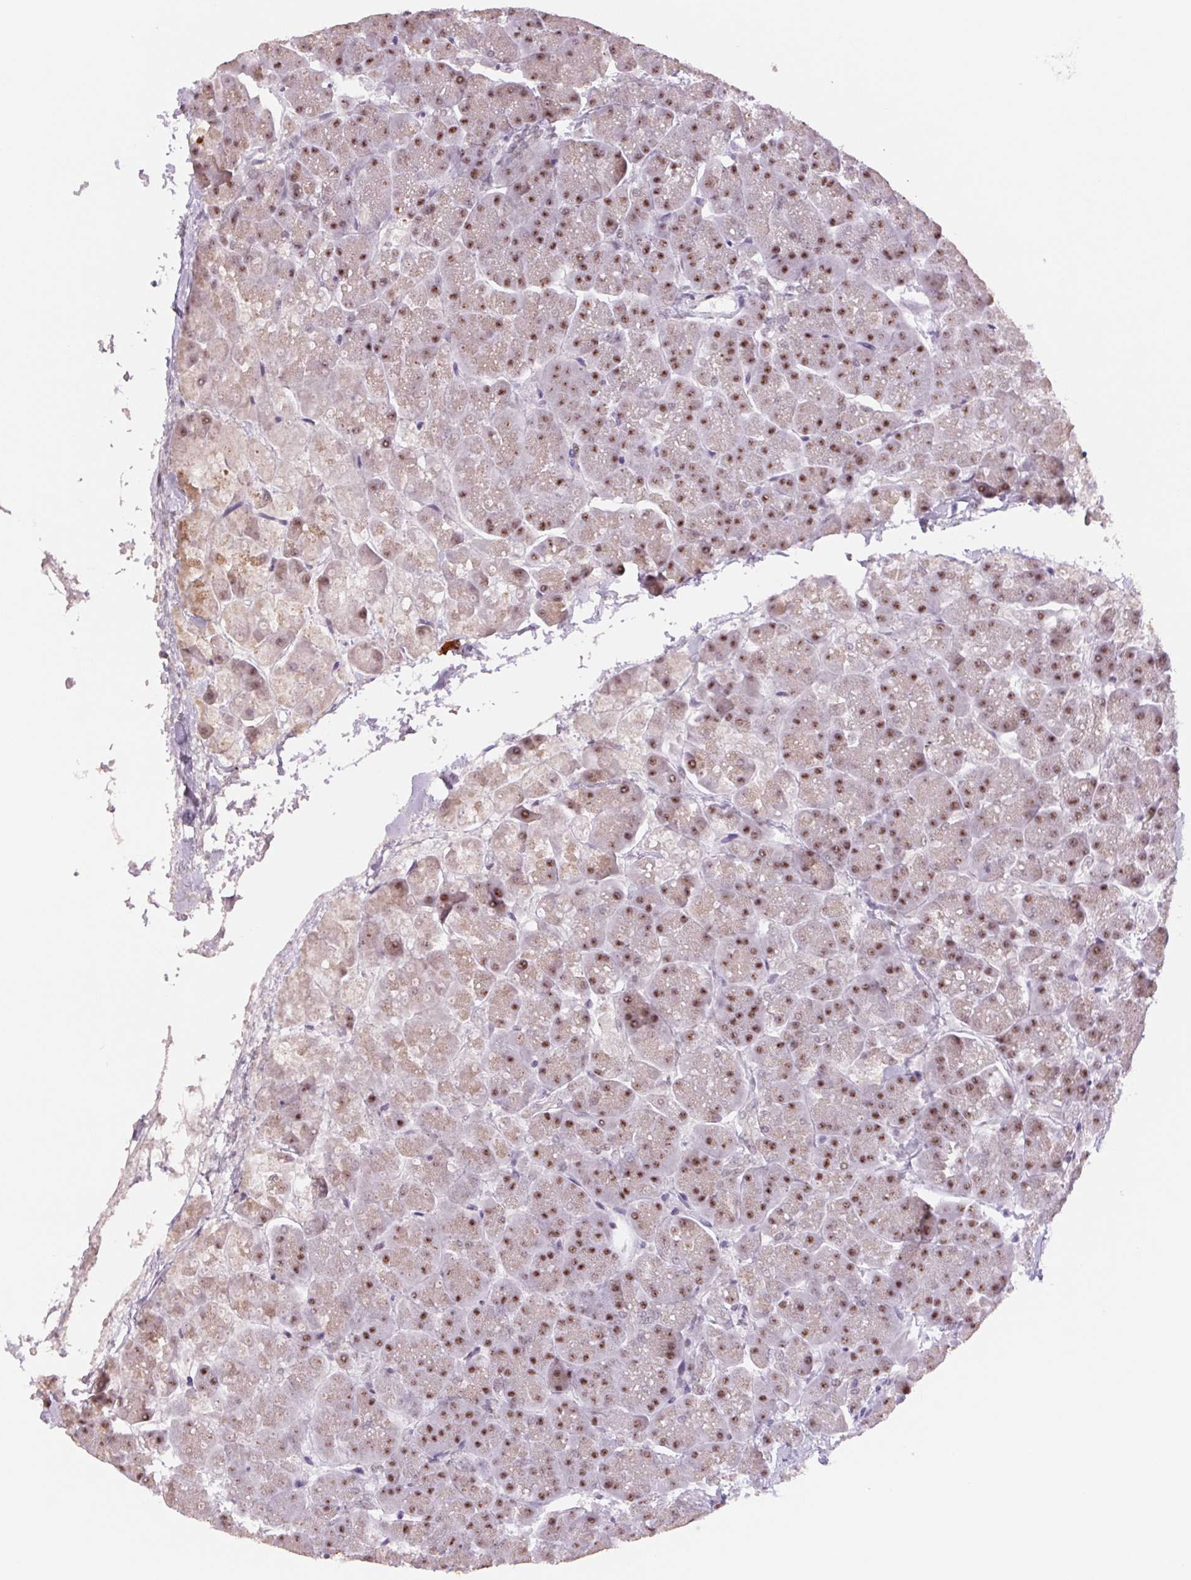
{"staining": {"intensity": "moderate", "quantity": ">75%", "location": "nuclear"}, "tissue": "pancreas", "cell_type": "Exocrine glandular cells", "image_type": "normal", "snomed": [{"axis": "morphology", "description": "Normal tissue, NOS"}, {"axis": "topography", "description": "Pancreas"}, {"axis": "topography", "description": "Peripheral nerve tissue"}], "caption": "Pancreas stained with DAB (3,3'-diaminobenzidine) immunohistochemistry (IHC) shows medium levels of moderate nuclear staining in about >75% of exocrine glandular cells.", "gene": "ZC3H14", "patient": {"sex": "male", "age": 54}}